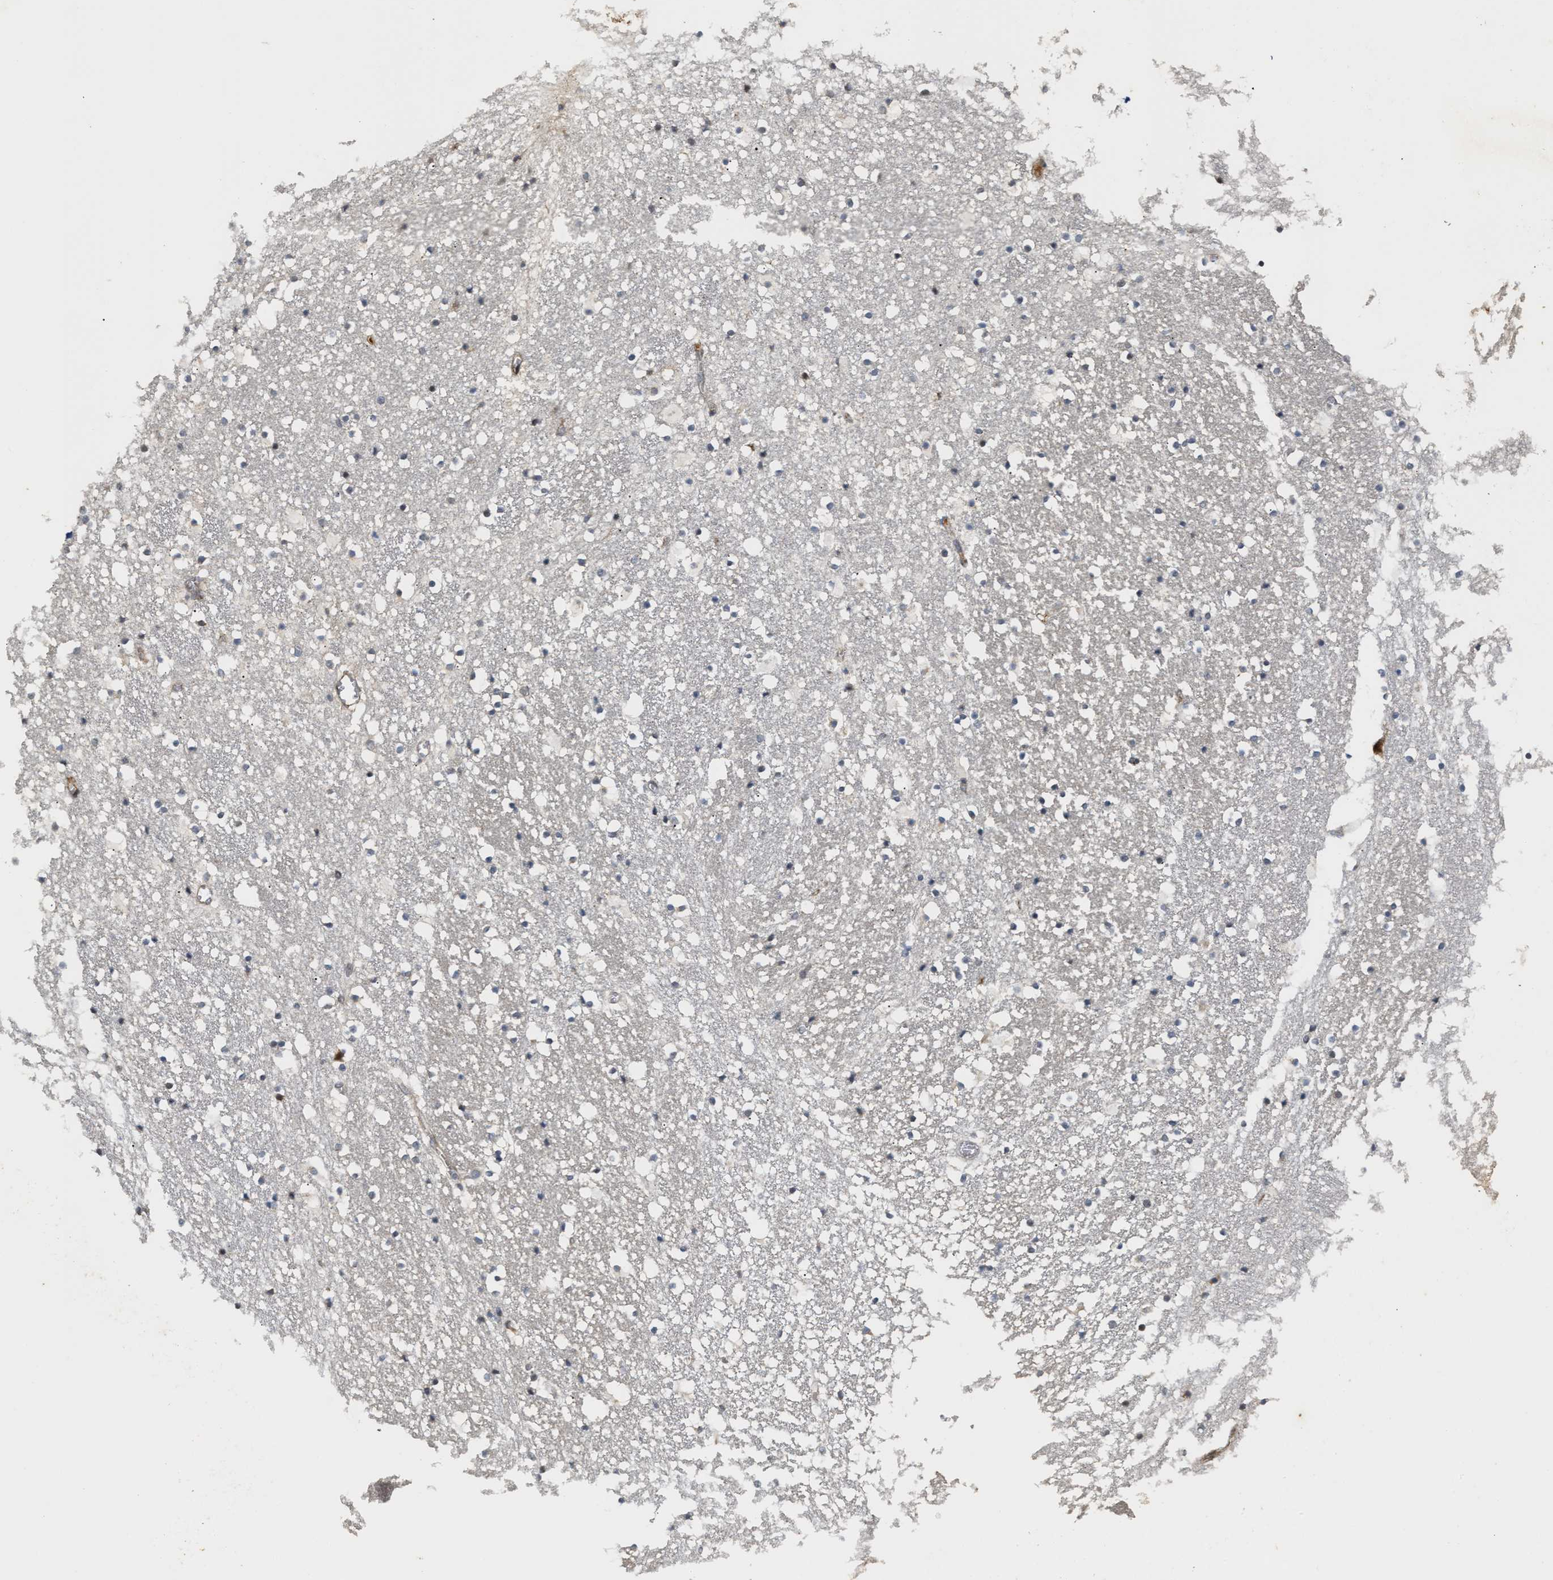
{"staining": {"intensity": "weak", "quantity": "<25%", "location": "nuclear"}, "tissue": "caudate", "cell_type": "Glial cells", "image_type": "normal", "snomed": [{"axis": "morphology", "description": "Normal tissue, NOS"}, {"axis": "topography", "description": "Lateral ventricle wall"}], "caption": "Immunohistochemical staining of benign caudate exhibits no significant expression in glial cells. (DAB immunohistochemistry (IHC) with hematoxylin counter stain).", "gene": "ZFAND5", "patient": {"sex": "male", "age": 45}}